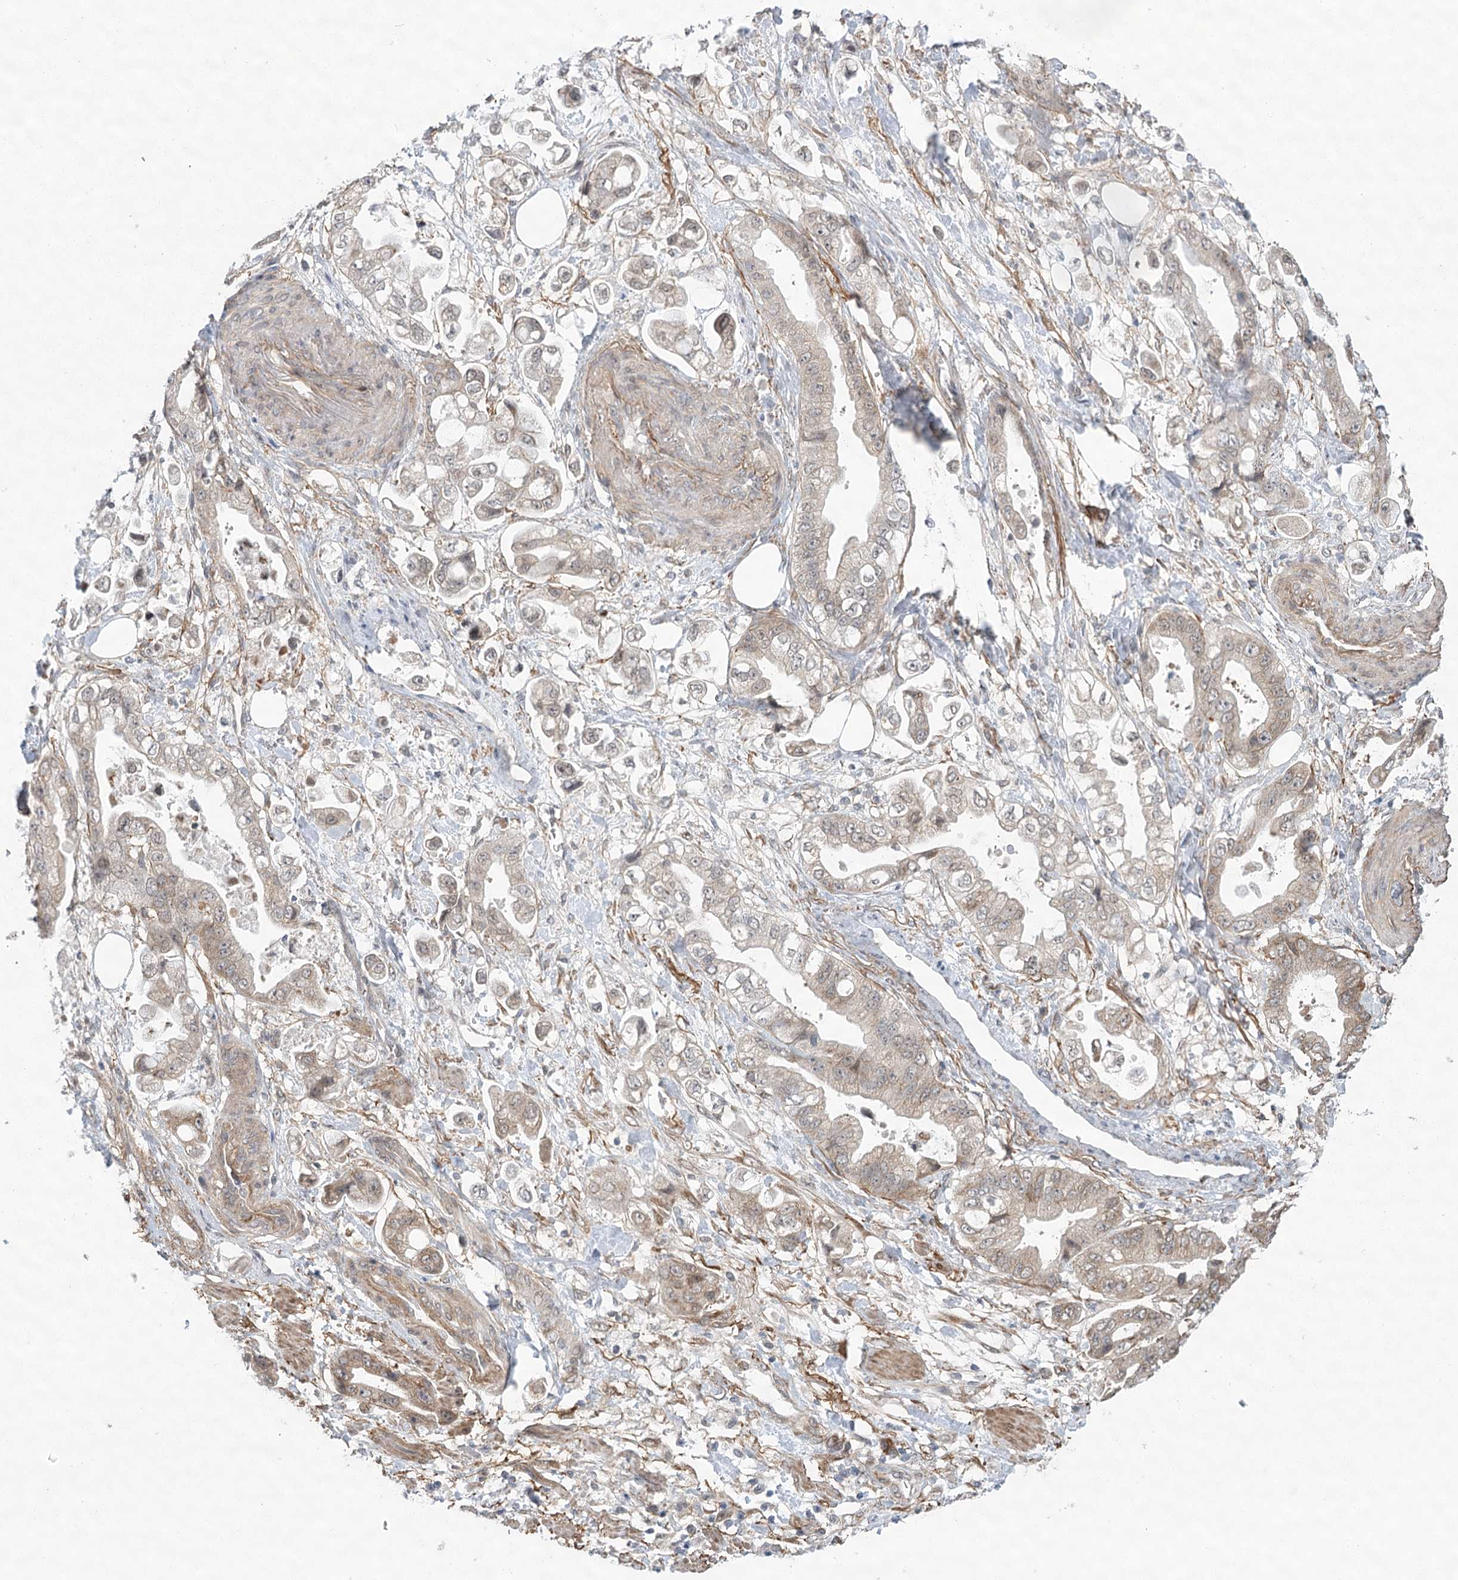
{"staining": {"intensity": "negative", "quantity": "none", "location": "none"}, "tissue": "stomach cancer", "cell_type": "Tumor cells", "image_type": "cancer", "snomed": [{"axis": "morphology", "description": "Adenocarcinoma, NOS"}, {"axis": "topography", "description": "Stomach"}], "caption": "IHC of human stomach cancer demonstrates no staining in tumor cells.", "gene": "MED28", "patient": {"sex": "male", "age": 62}}